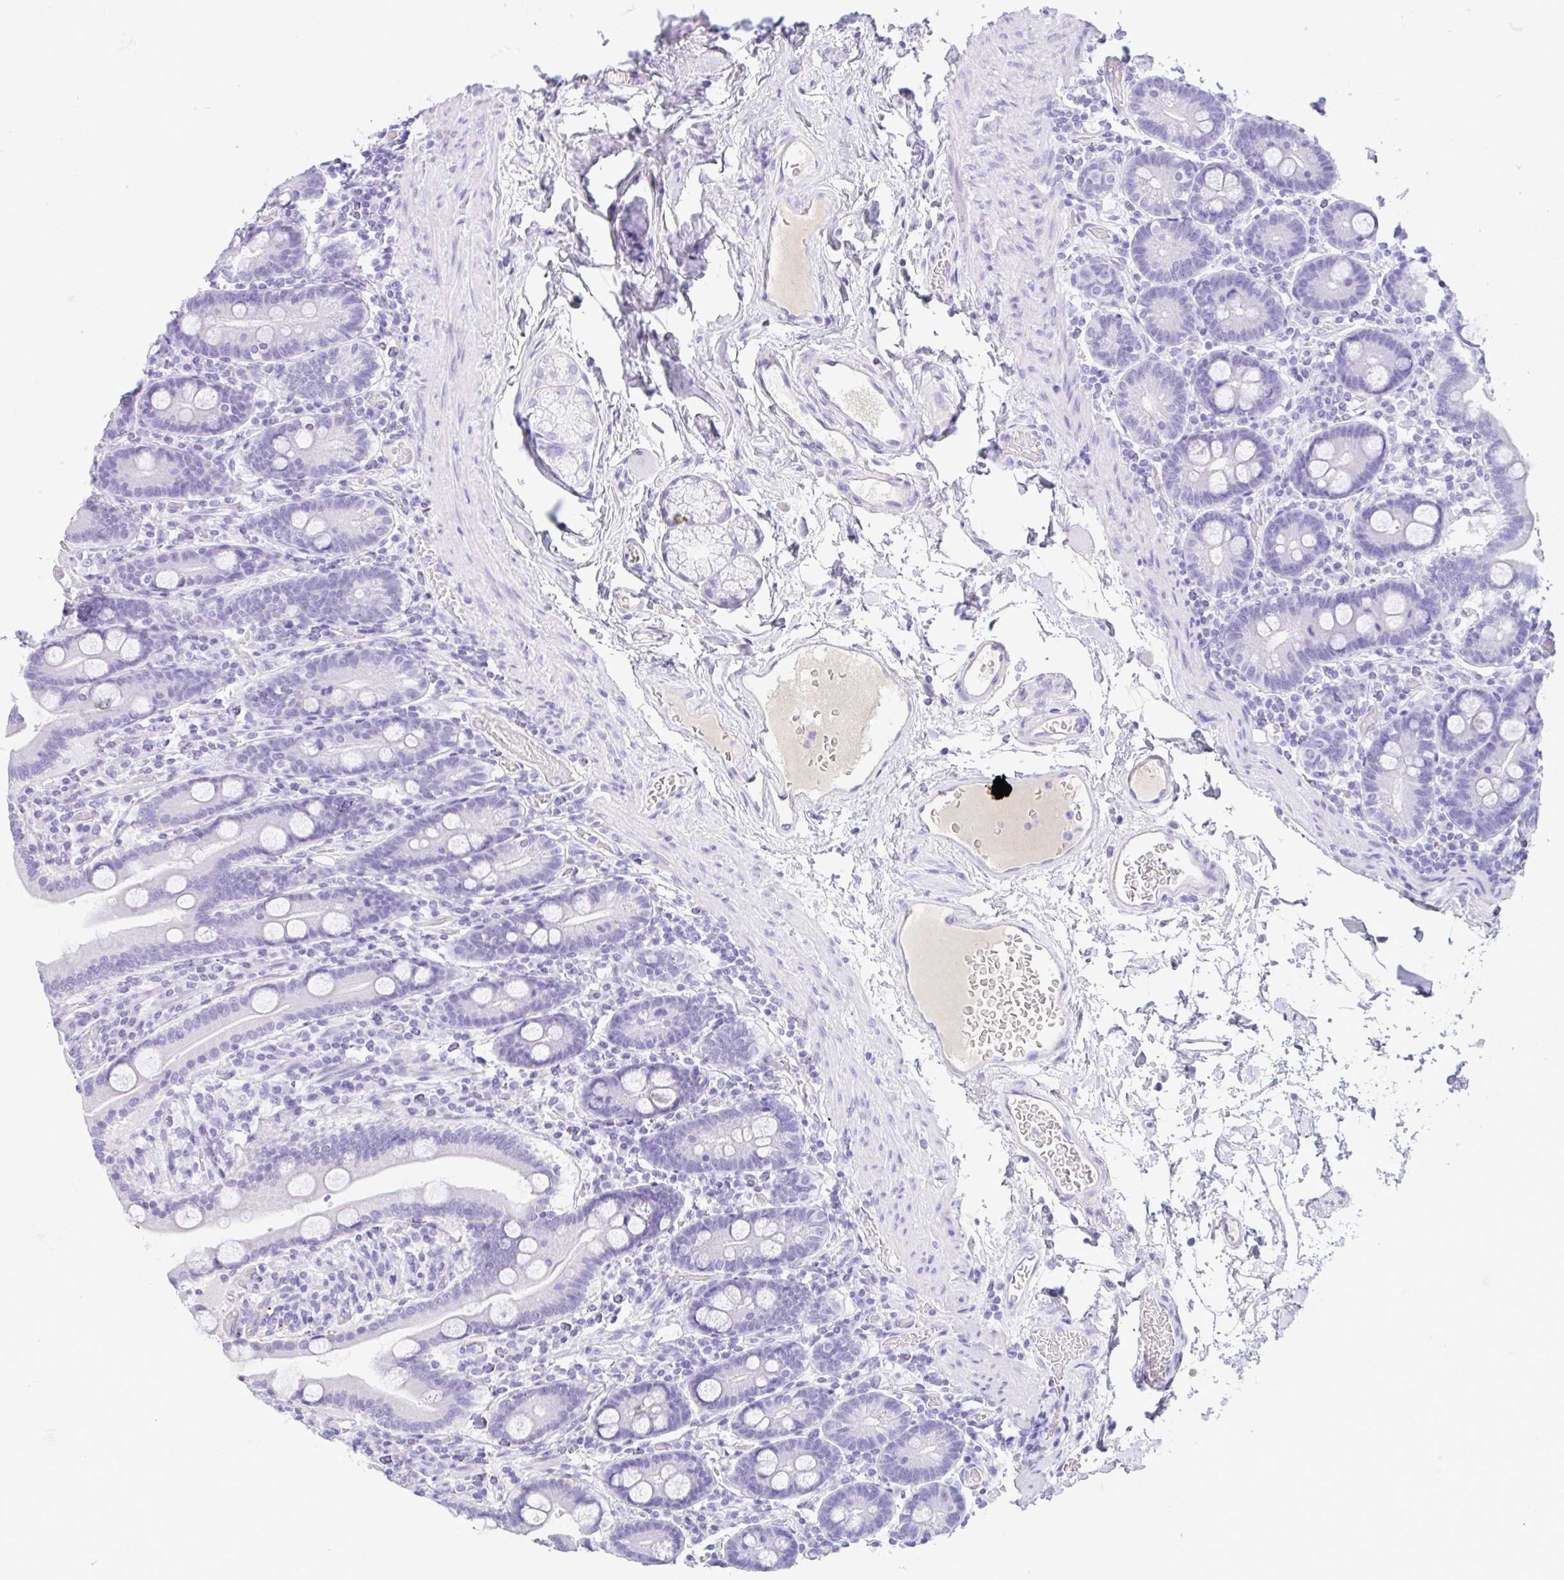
{"staining": {"intensity": "negative", "quantity": "none", "location": "none"}, "tissue": "duodenum", "cell_type": "Glandular cells", "image_type": "normal", "snomed": [{"axis": "morphology", "description": "Normal tissue, NOS"}, {"axis": "topography", "description": "Duodenum"}], "caption": "This histopathology image is of unremarkable duodenum stained with immunohistochemistry (IHC) to label a protein in brown with the nuclei are counter-stained blue. There is no staining in glandular cells. (DAB immunohistochemistry (IHC), high magnification).", "gene": "CPA1", "patient": {"sex": "male", "age": 55}}